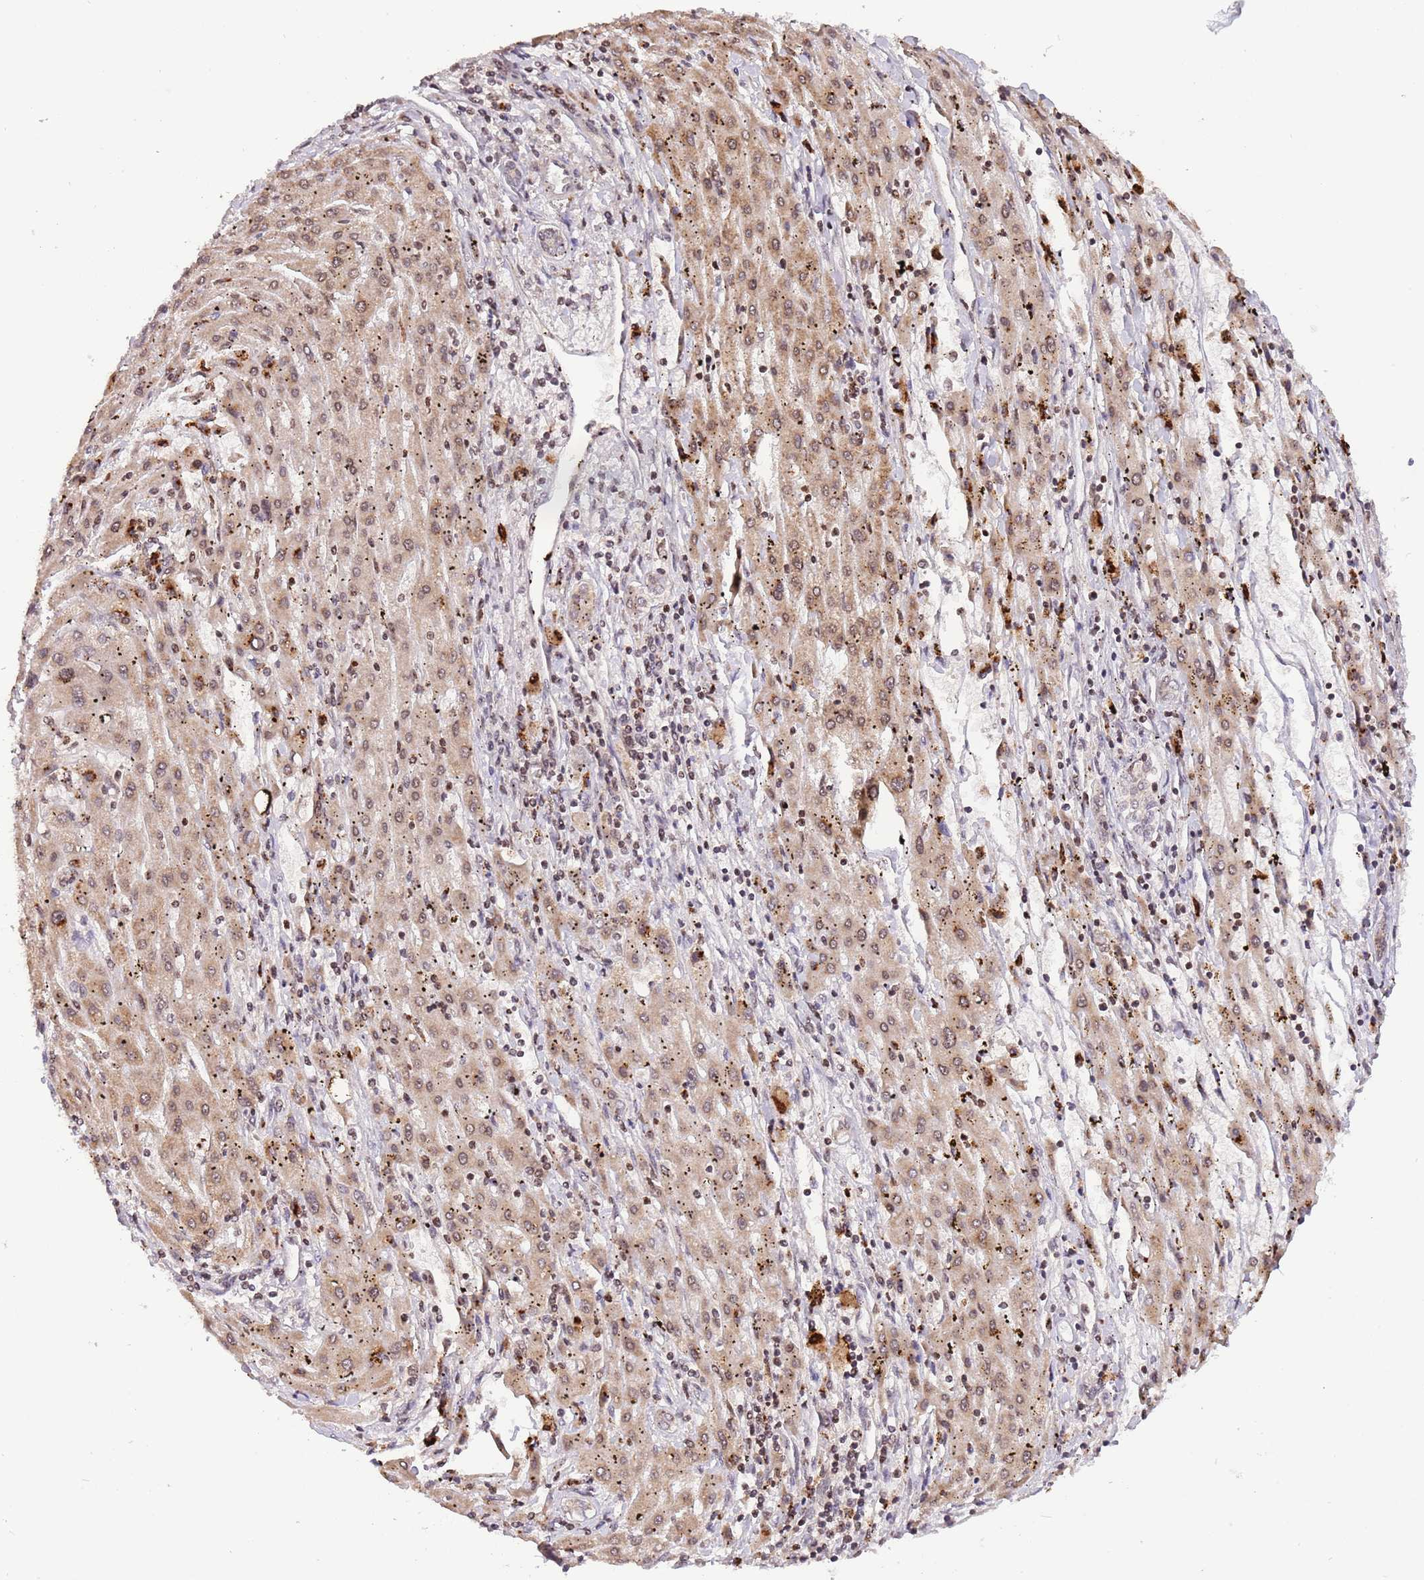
{"staining": {"intensity": "weak", "quantity": ">75%", "location": "cytoplasmic/membranous,nuclear"}, "tissue": "liver cancer", "cell_type": "Tumor cells", "image_type": "cancer", "snomed": [{"axis": "morphology", "description": "Carcinoma, Hepatocellular, NOS"}, {"axis": "topography", "description": "Liver"}], "caption": "A low amount of weak cytoplasmic/membranous and nuclear staining is appreciated in approximately >75% of tumor cells in liver hepatocellular carcinoma tissue.", "gene": "SAMSN1", "patient": {"sex": "male", "age": 72}}